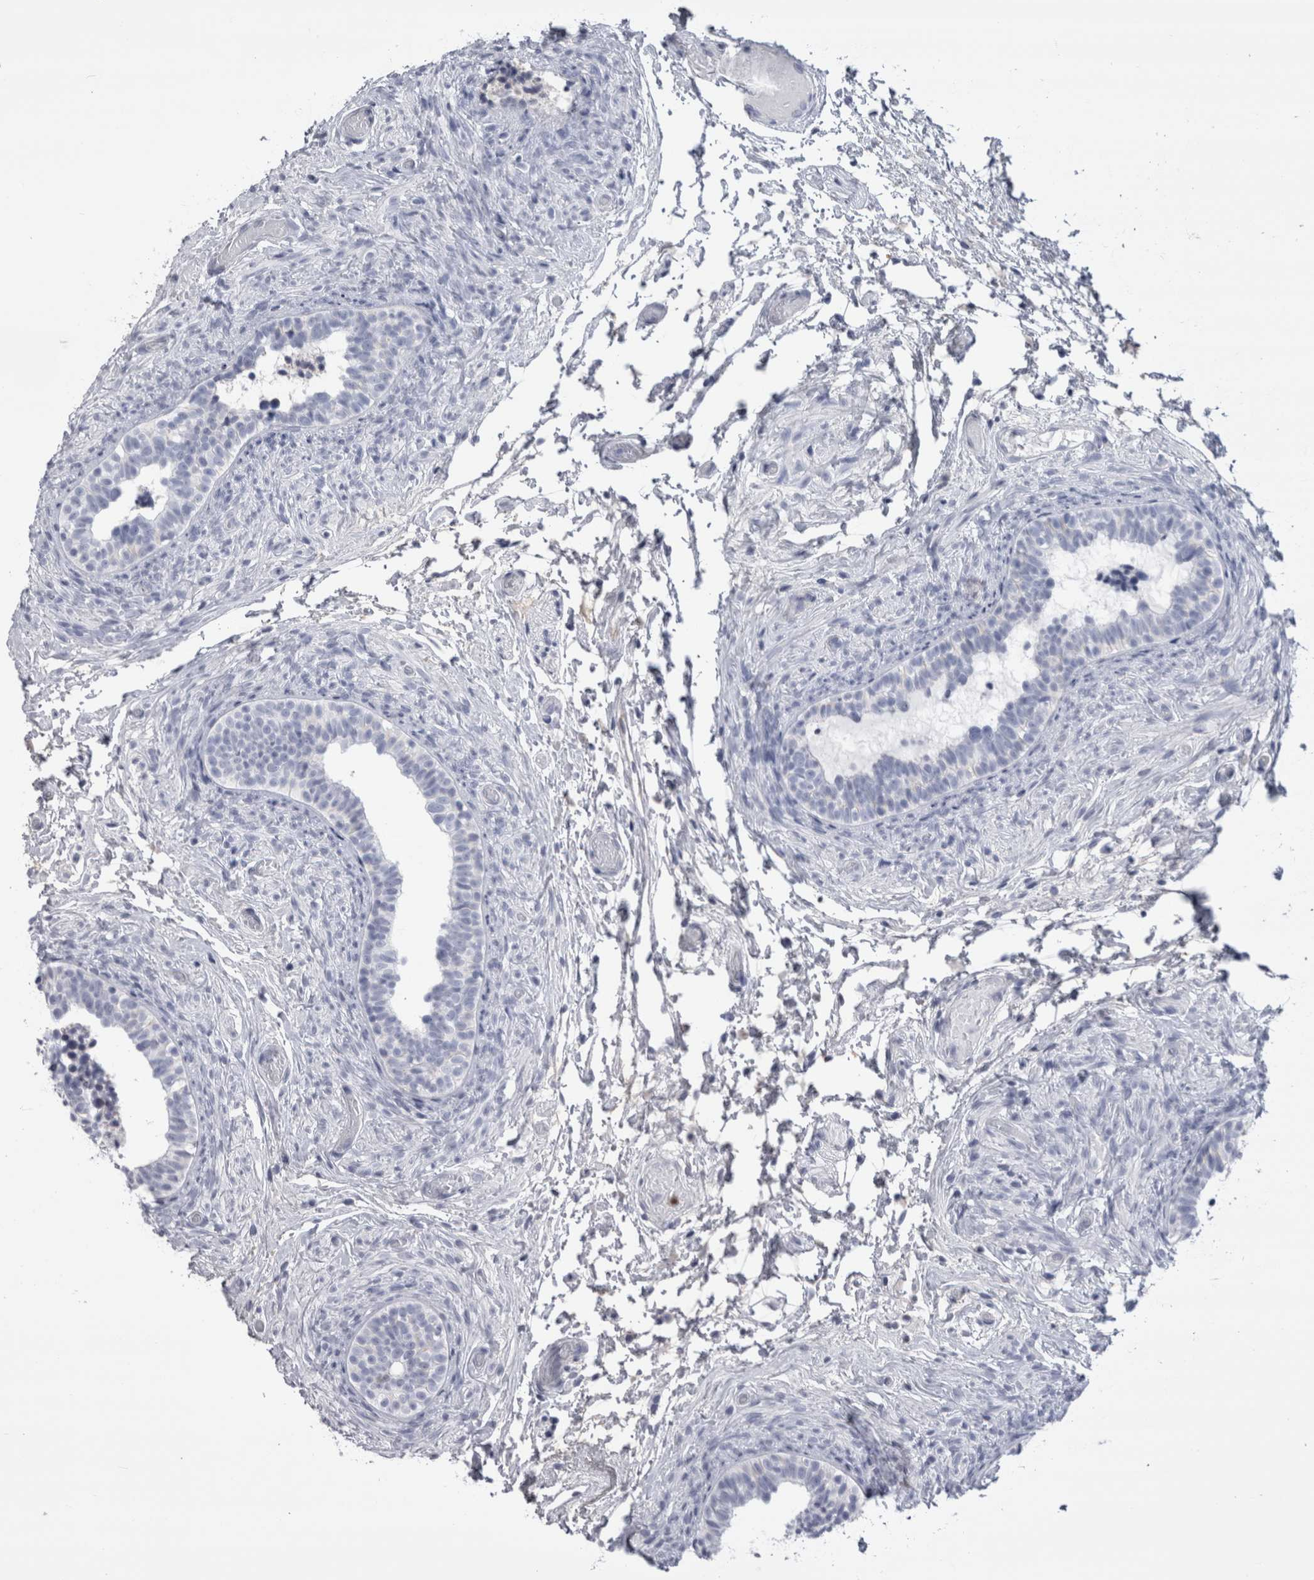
{"staining": {"intensity": "negative", "quantity": "none", "location": "none"}, "tissue": "epididymis", "cell_type": "Glandular cells", "image_type": "normal", "snomed": [{"axis": "morphology", "description": "Normal tissue, NOS"}, {"axis": "topography", "description": "Epididymis"}], "caption": "Human epididymis stained for a protein using IHC demonstrates no positivity in glandular cells.", "gene": "PAX5", "patient": {"sex": "male", "age": 5}}